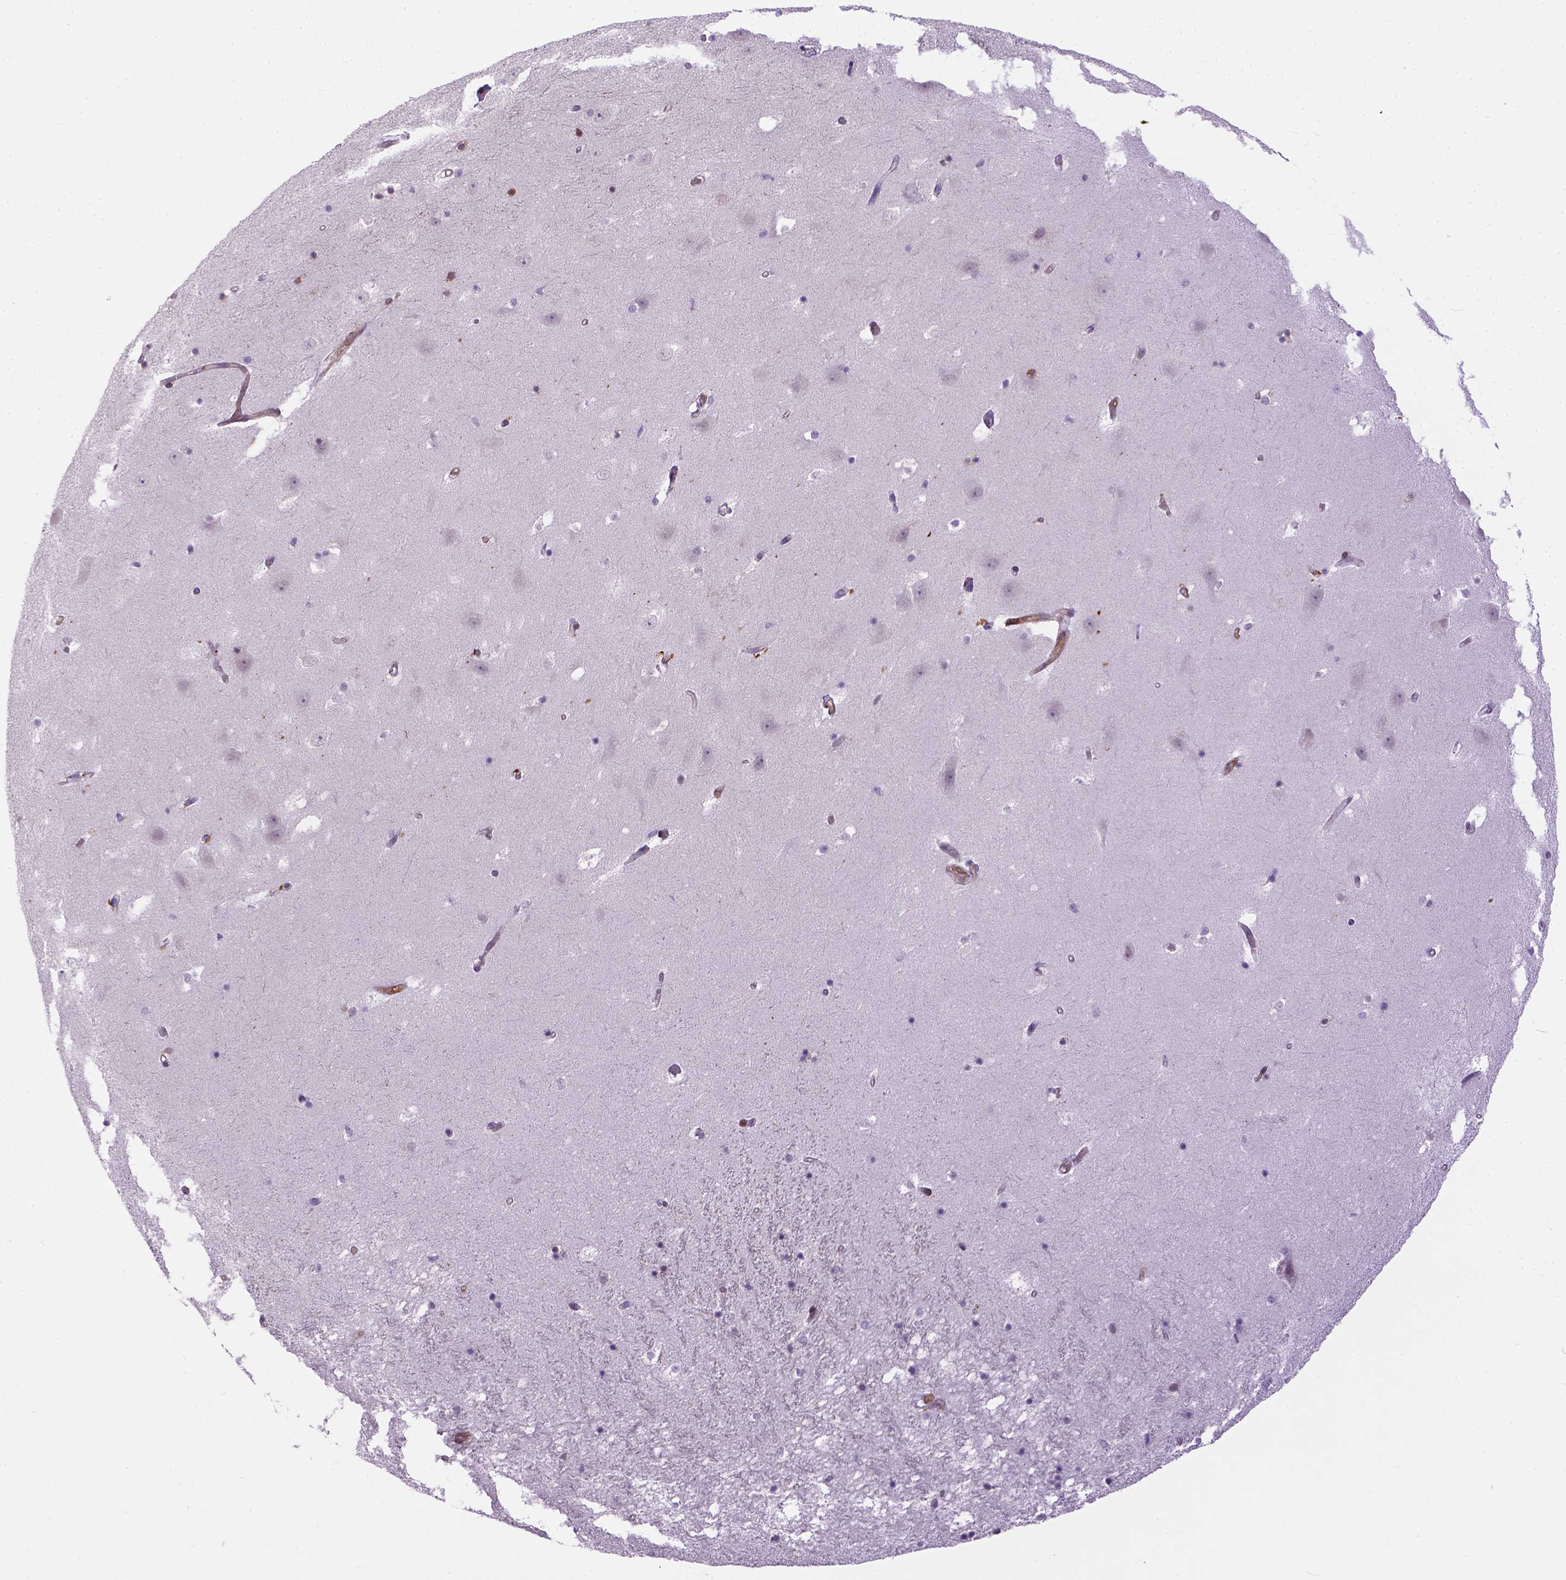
{"staining": {"intensity": "negative", "quantity": "none", "location": "none"}, "tissue": "hippocampus", "cell_type": "Glial cells", "image_type": "normal", "snomed": [{"axis": "morphology", "description": "Normal tissue, NOS"}, {"axis": "topography", "description": "Hippocampus"}], "caption": "Immunohistochemistry (IHC) of benign human hippocampus demonstrates no expression in glial cells. (Stains: DAB (3,3'-diaminobenzidine) IHC with hematoxylin counter stain, Microscopy: brightfield microscopy at high magnification).", "gene": "KAZN", "patient": {"sex": "male", "age": 58}}